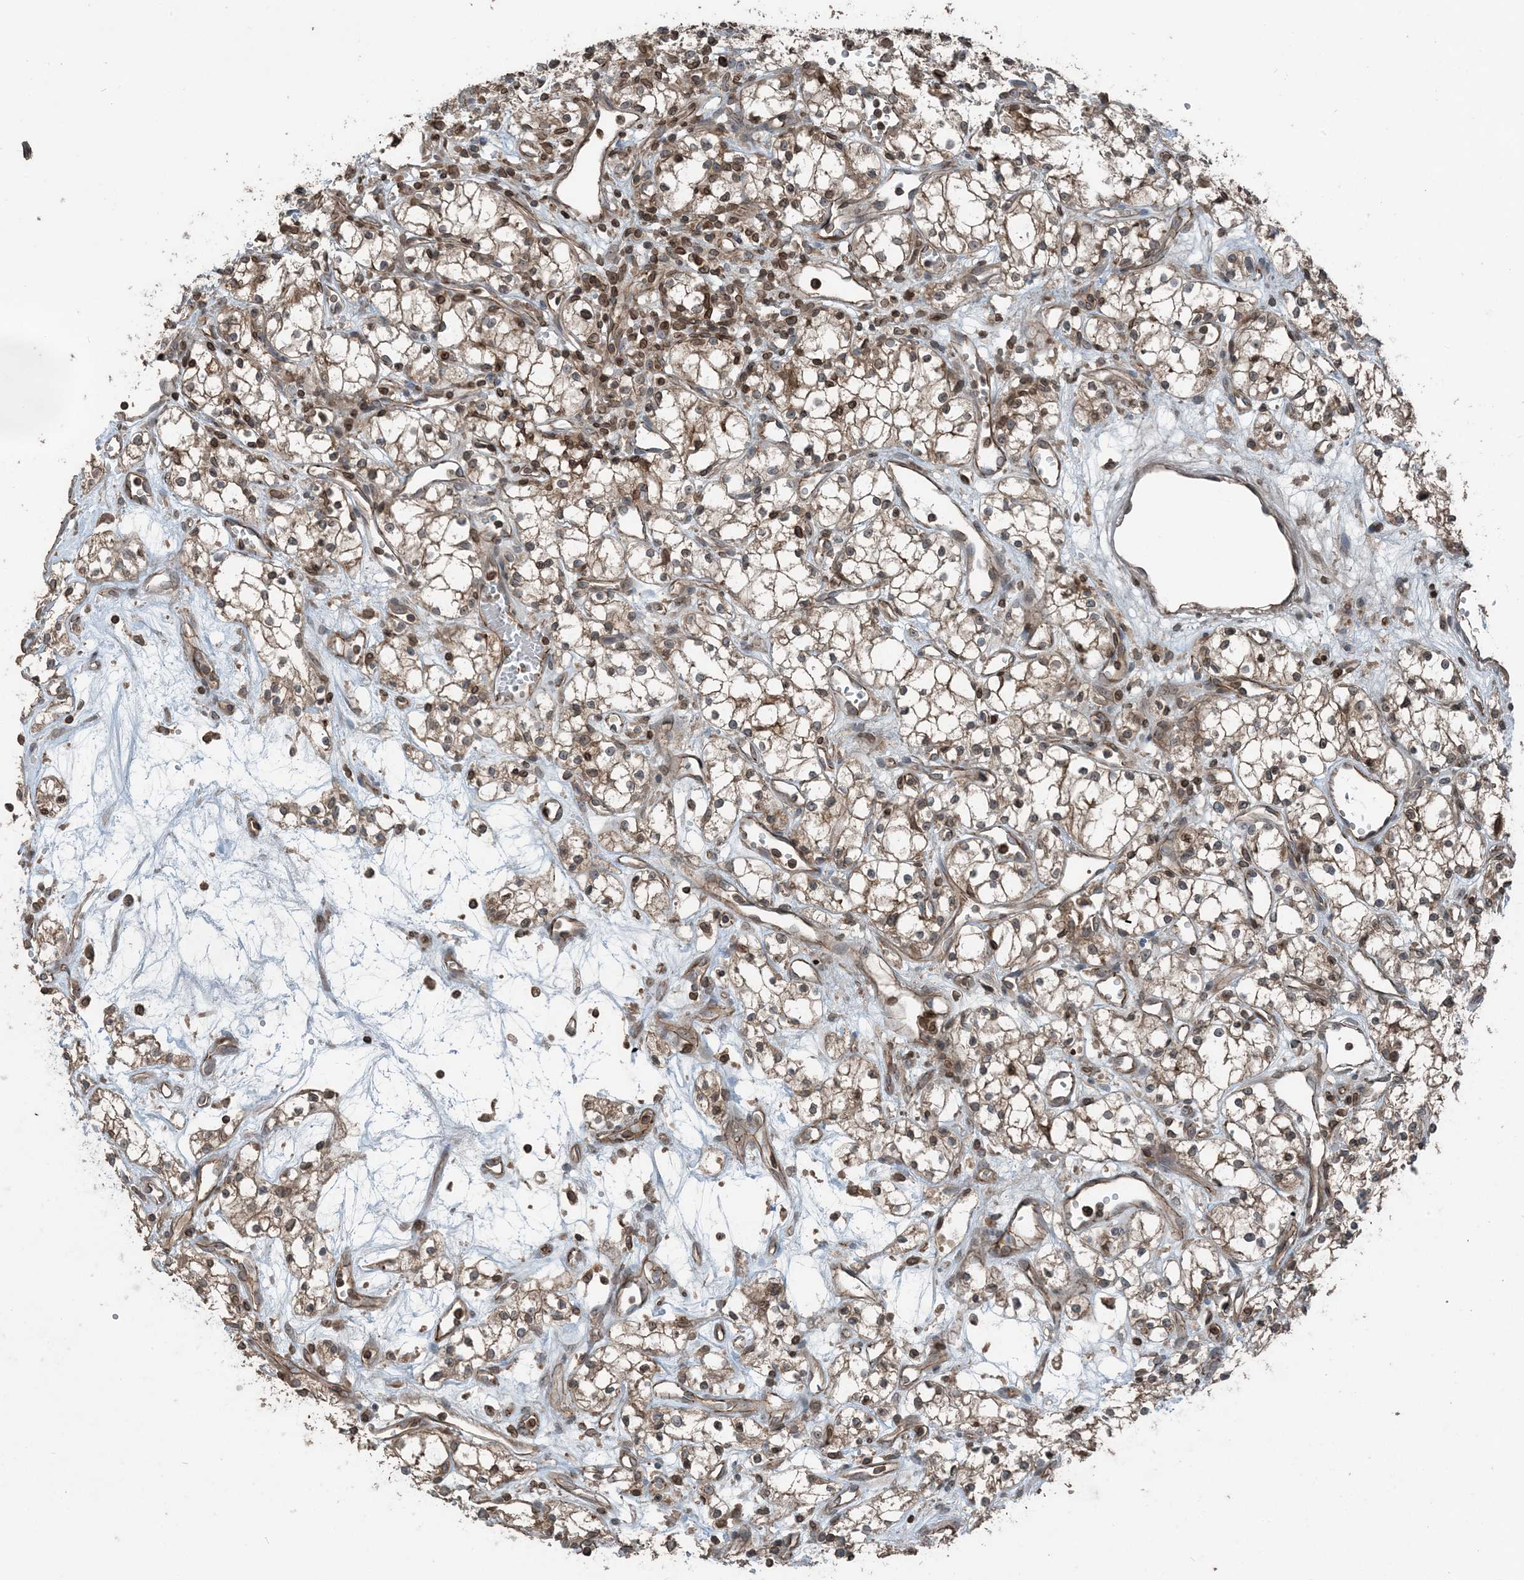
{"staining": {"intensity": "moderate", "quantity": ">75%", "location": "cytoplasmic/membranous,nuclear"}, "tissue": "renal cancer", "cell_type": "Tumor cells", "image_type": "cancer", "snomed": [{"axis": "morphology", "description": "Adenocarcinoma, NOS"}, {"axis": "topography", "description": "Kidney"}], "caption": "The photomicrograph demonstrates a brown stain indicating the presence of a protein in the cytoplasmic/membranous and nuclear of tumor cells in adenocarcinoma (renal). Immunohistochemistry (ihc) stains the protein of interest in brown and the nuclei are stained blue.", "gene": "ZFAND2B", "patient": {"sex": "male", "age": 59}}